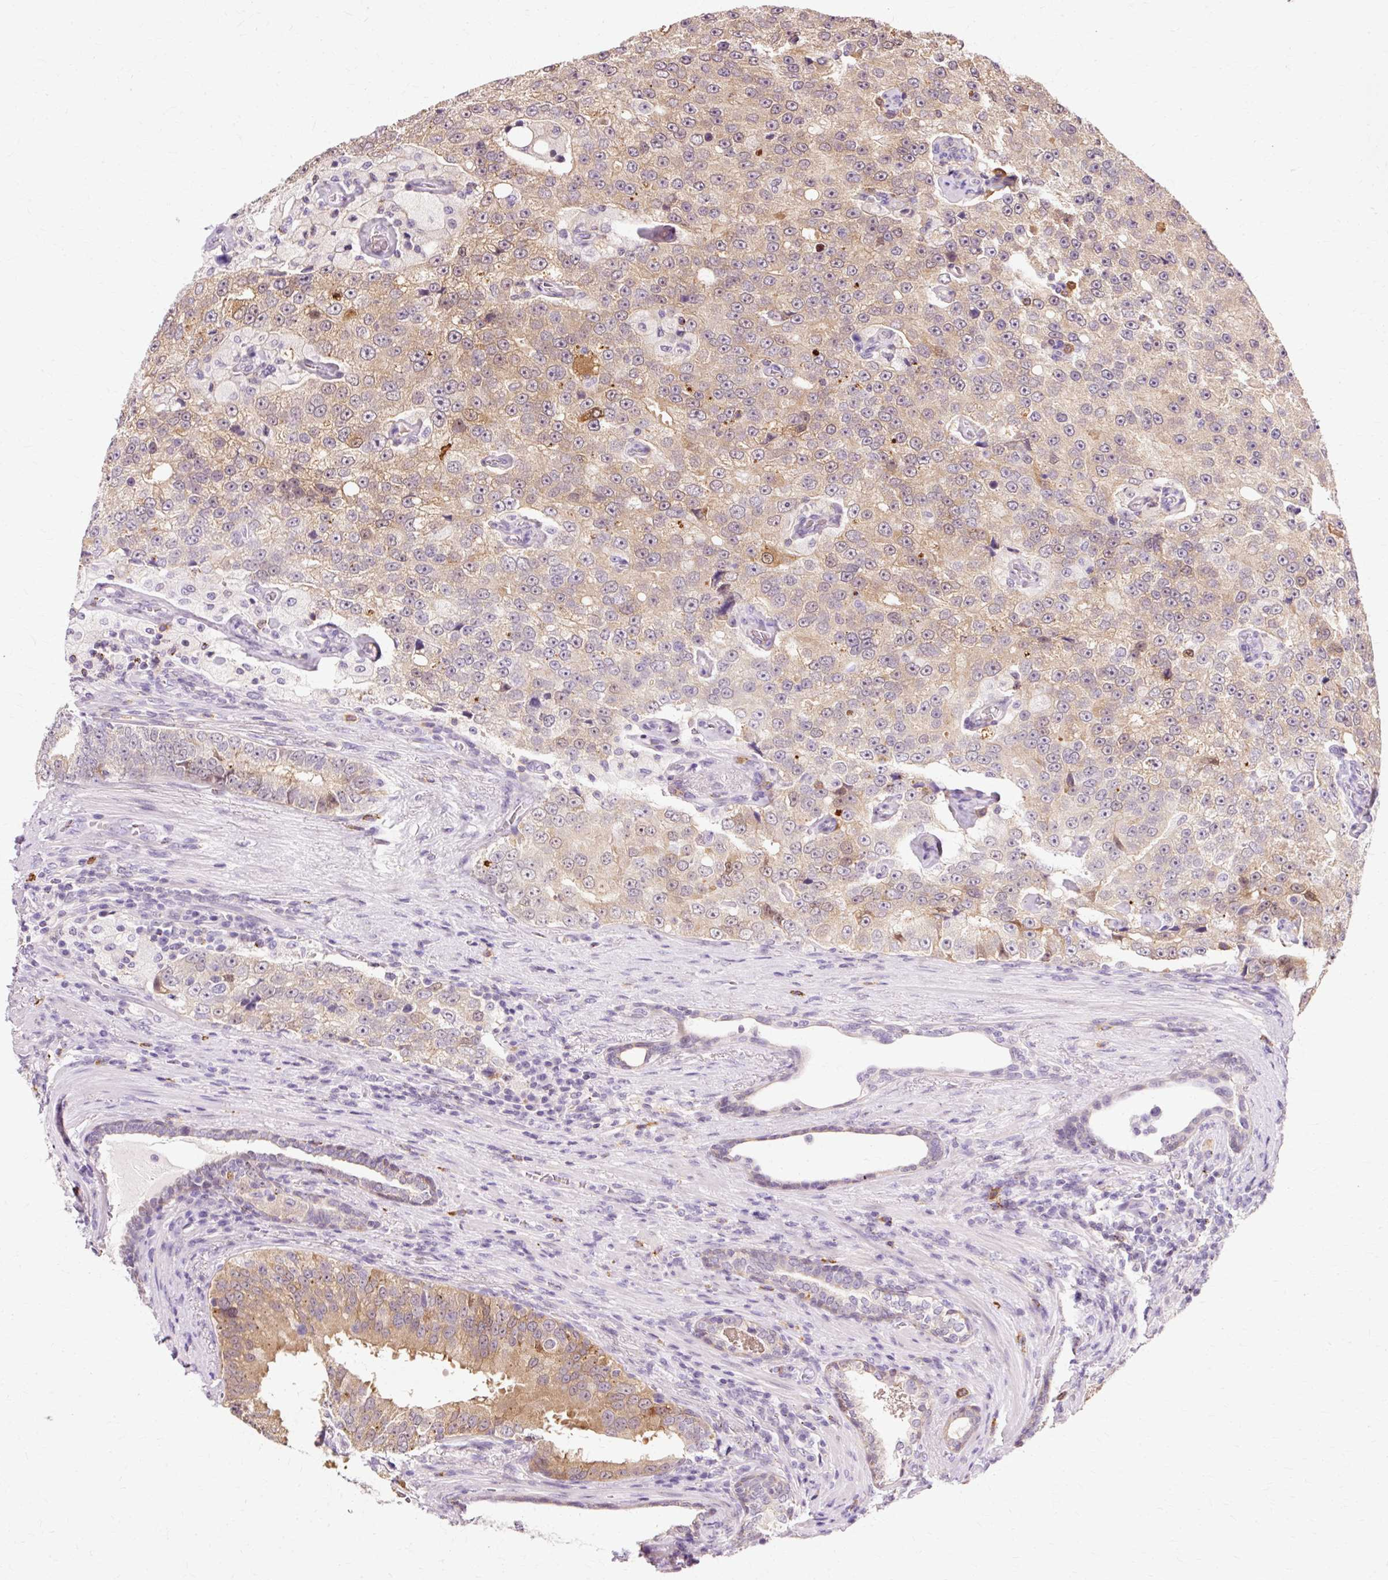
{"staining": {"intensity": "weak", "quantity": ">75%", "location": "cytoplasmic/membranous"}, "tissue": "prostate cancer", "cell_type": "Tumor cells", "image_type": "cancer", "snomed": [{"axis": "morphology", "description": "Adenocarcinoma, High grade"}, {"axis": "topography", "description": "Prostate"}], "caption": "Protein staining shows weak cytoplasmic/membranous expression in about >75% of tumor cells in adenocarcinoma (high-grade) (prostate). Using DAB (brown) and hematoxylin (blue) stains, captured at high magnification using brightfield microscopy.", "gene": "VN1R2", "patient": {"sex": "male", "age": 70}}